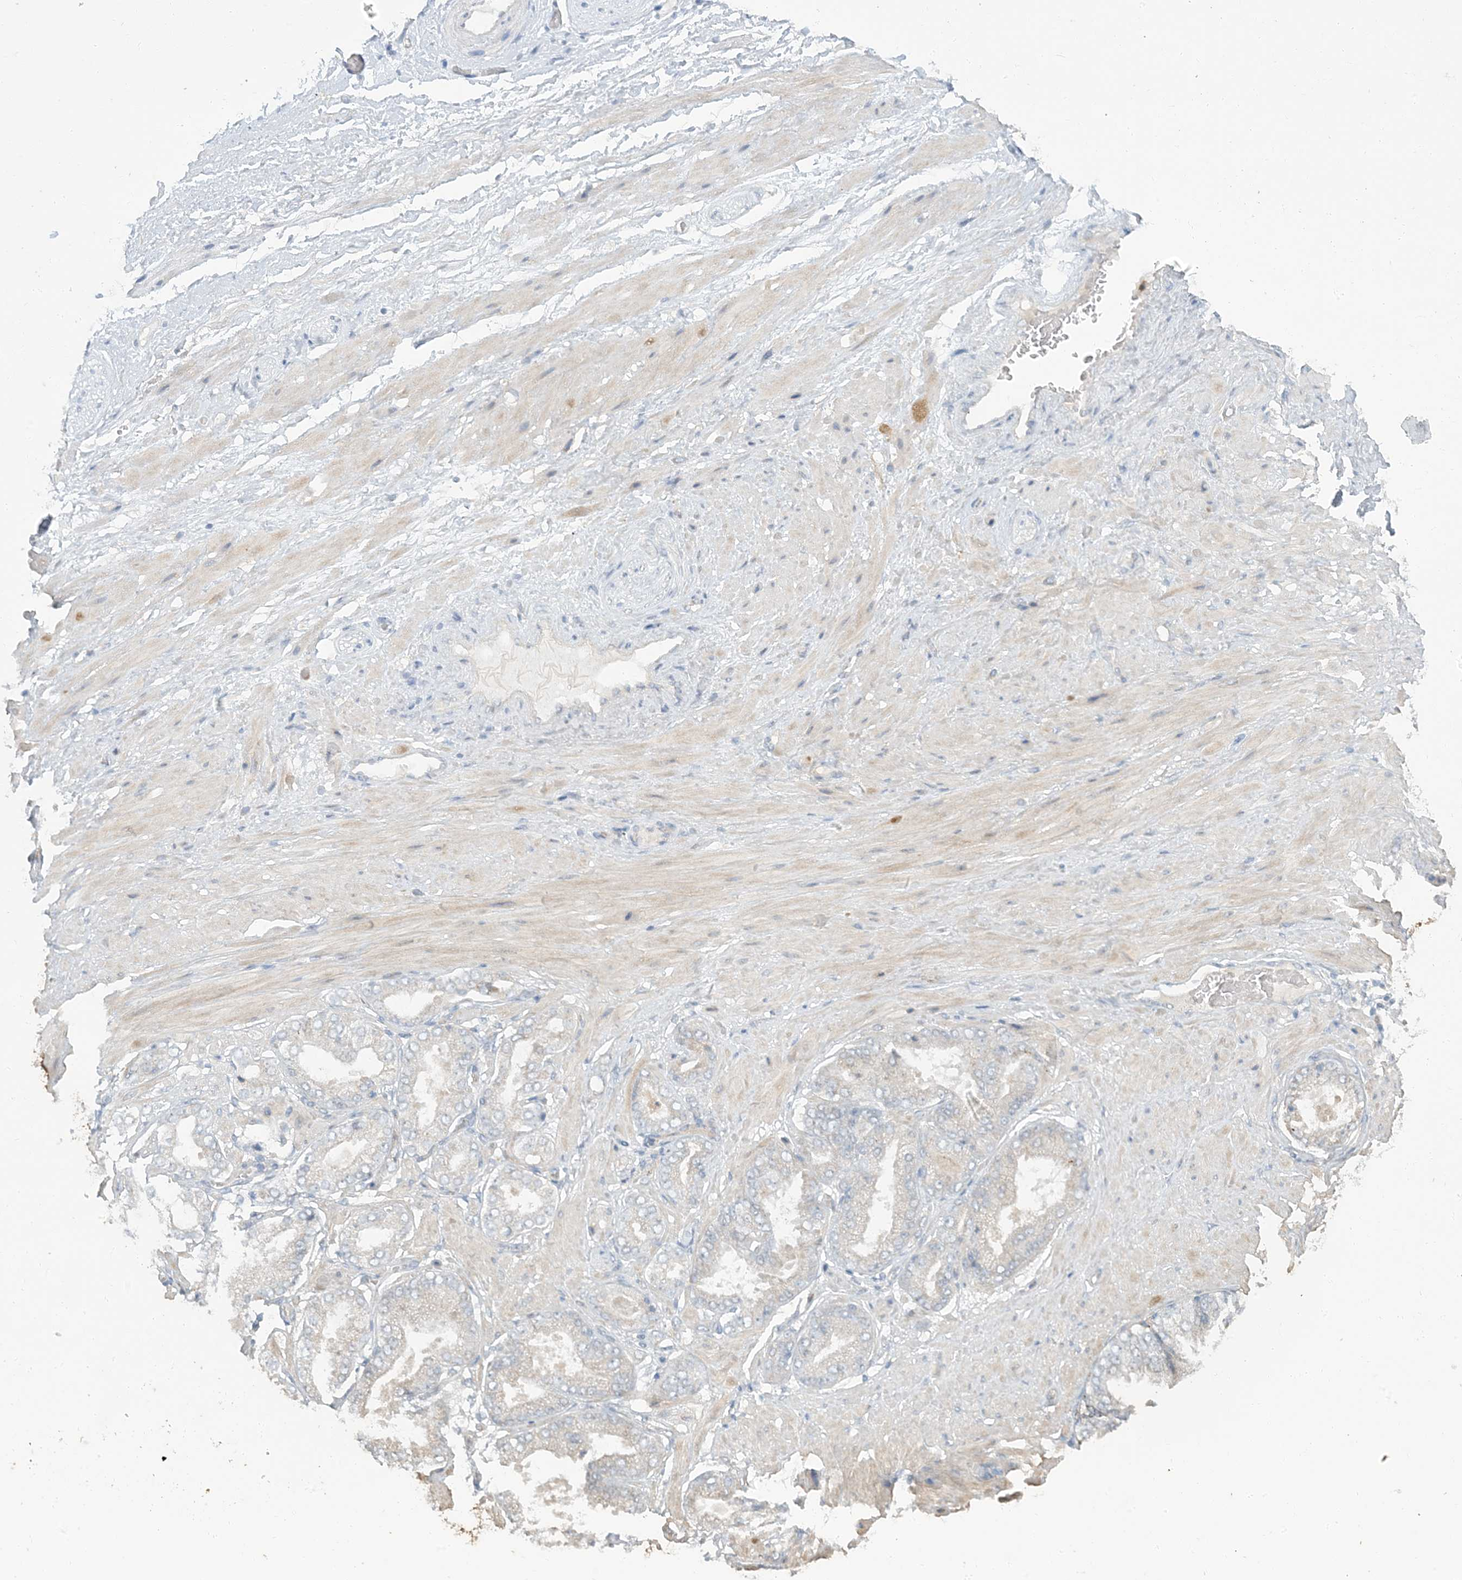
{"staining": {"intensity": "moderate", "quantity": "<25%", "location": "cytoplasmic/membranous"}, "tissue": "adipose tissue", "cell_type": "Adipocytes", "image_type": "normal", "snomed": [{"axis": "morphology", "description": "Normal tissue, NOS"}, {"axis": "morphology", "description": "Adenocarcinoma, Low grade"}, {"axis": "topography", "description": "Prostate"}, {"axis": "topography", "description": "Peripheral nerve tissue"}], "caption": "Protein staining of unremarkable adipose tissue exhibits moderate cytoplasmic/membranous expression in about <25% of adipocytes.", "gene": "EPHA4", "patient": {"sex": "male", "age": 63}}